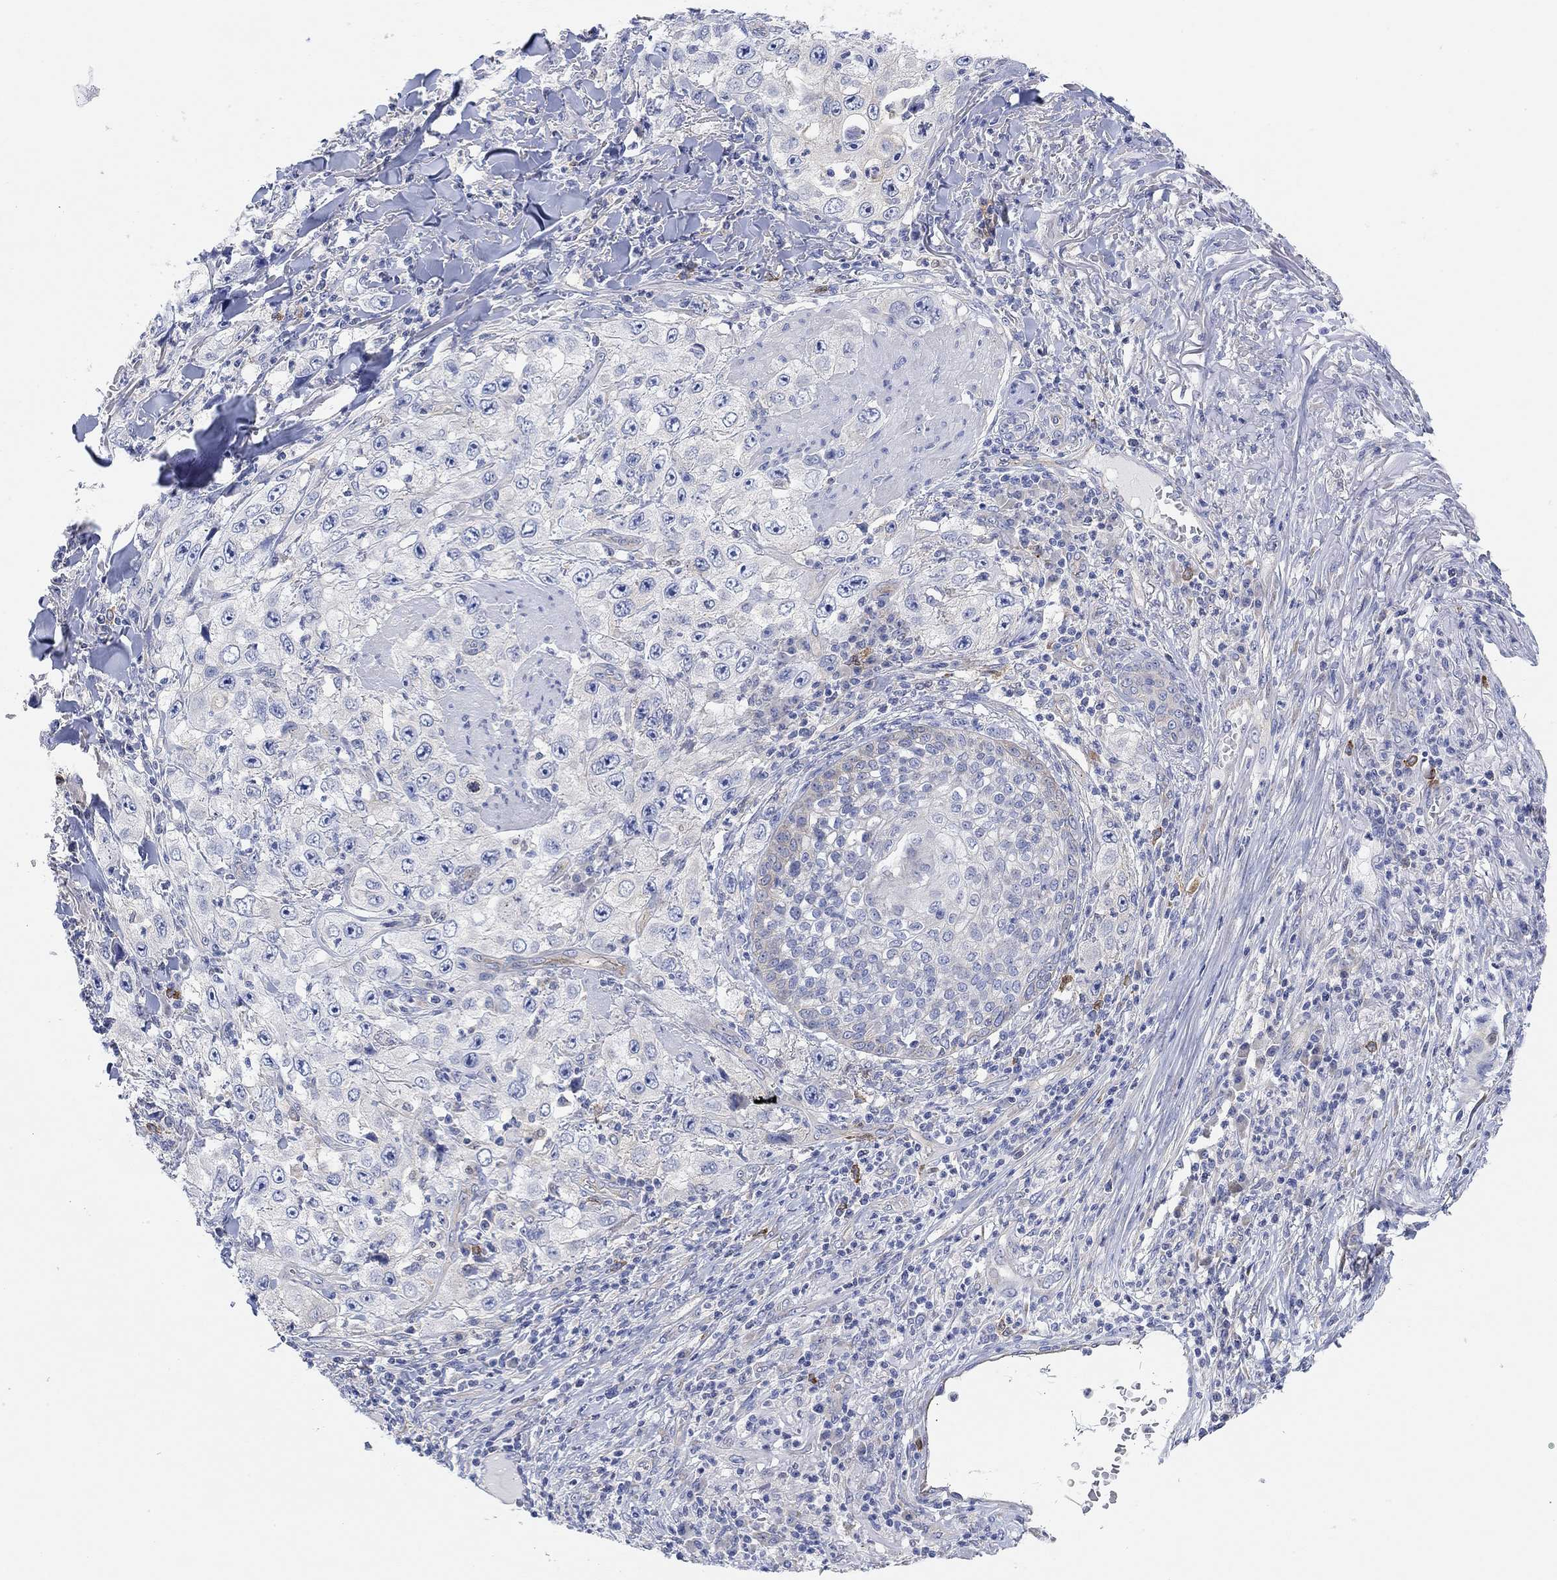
{"staining": {"intensity": "weak", "quantity": "<25%", "location": "cytoplasmic/membranous"}, "tissue": "skin cancer", "cell_type": "Tumor cells", "image_type": "cancer", "snomed": [{"axis": "morphology", "description": "Squamous cell carcinoma, NOS"}, {"axis": "topography", "description": "Skin"}], "caption": "Immunohistochemical staining of human skin cancer (squamous cell carcinoma) exhibits no significant positivity in tumor cells.", "gene": "RGS1", "patient": {"sex": "male", "age": 82}}